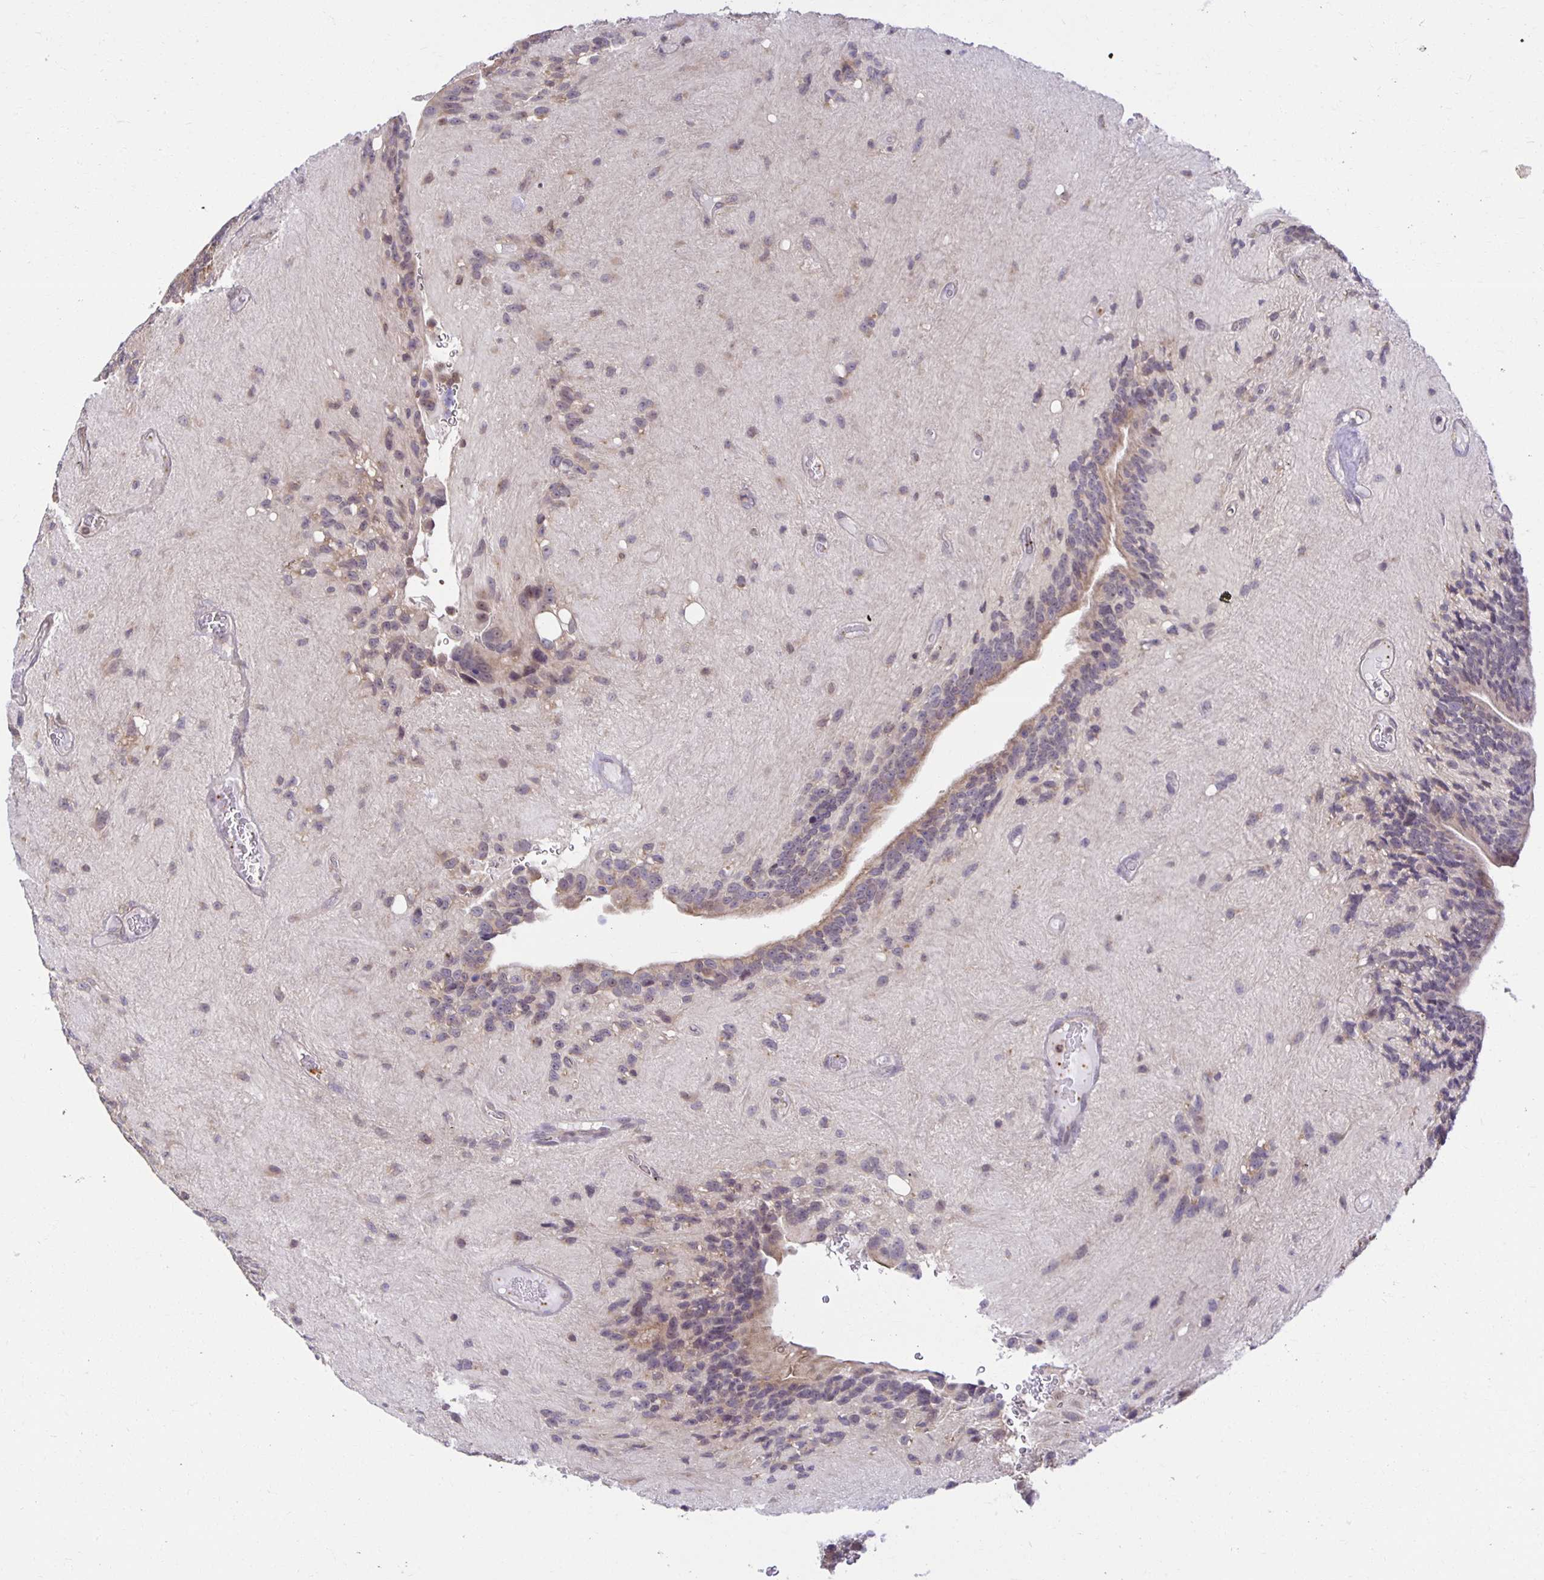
{"staining": {"intensity": "weak", "quantity": "<25%", "location": "cytoplasmic/membranous"}, "tissue": "glioma", "cell_type": "Tumor cells", "image_type": "cancer", "snomed": [{"axis": "morphology", "description": "Glioma, malignant, Low grade"}, {"axis": "topography", "description": "Brain"}], "caption": "An image of malignant glioma (low-grade) stained for a protein shows no brown staining in tumor cells.", "gene": "MIEN1", "patient": {"sex": "male", "age": 31}}